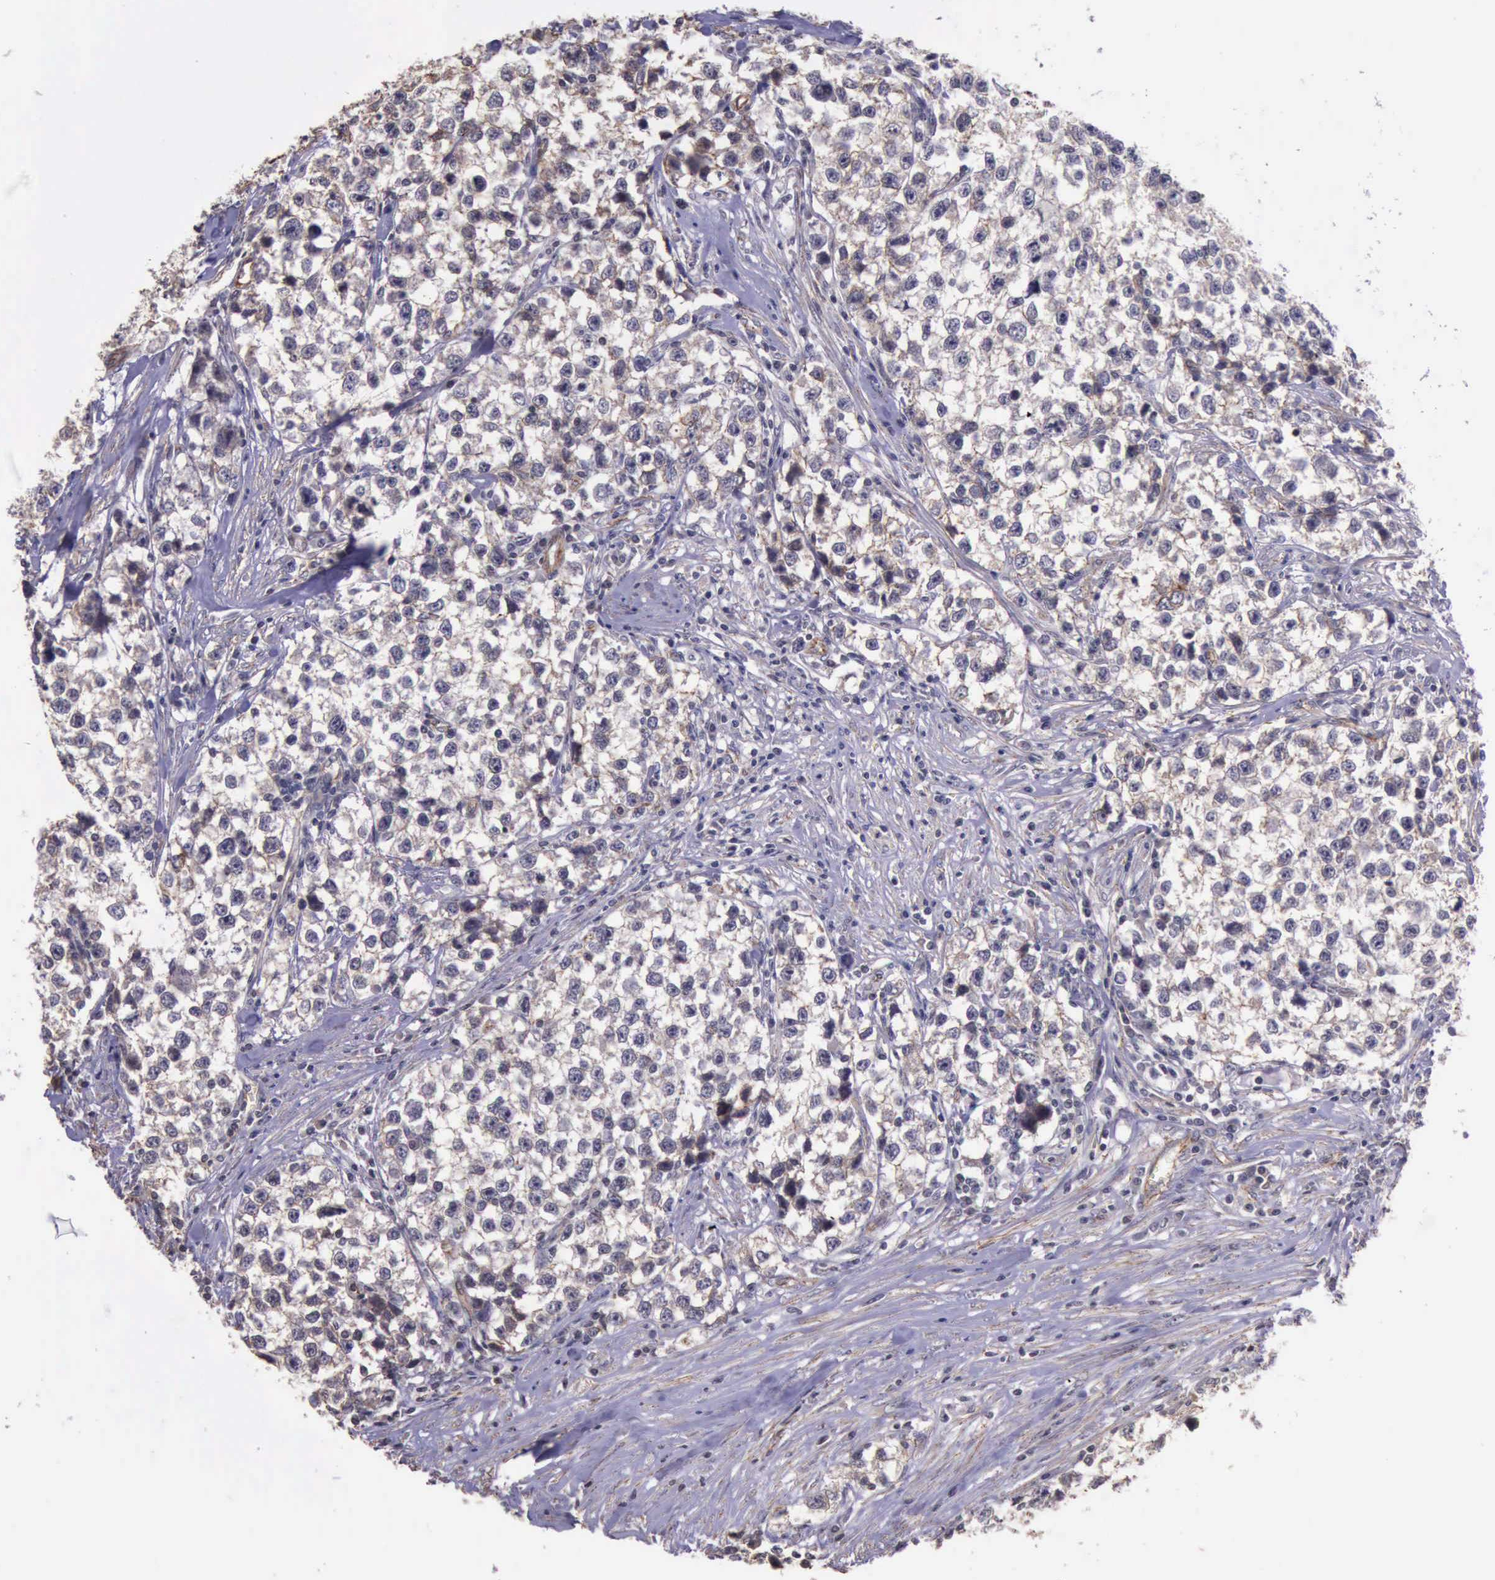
{"staining": {"intensity": "weak", "quantity": ">75%", "location": "cytoplasmic/membranous"}, "tissue": "testis cancer", "cell_type": "Tumor cells", "image_type": "cancer", "snomed": [{"axis": "morphology", "description": "Seminoma, NOS"}, {"axis": "morphology", "description": "Carcinoma, Embryonal, NOS"}, {"axis": "topography", "description": "Testis"}], "caption": "Testis cancer (seminoma) stained with DAB IHC displays low levels of weak cytoplasmic/membranous expression in approximately >75% of tumor cells. (DAB (3,3'-diaminobenzidine) IHC, brown staining for protein, blue staining for nuclei).", "gene": "CTNNB1", "patient": {"sex": "male", "age": 30}}